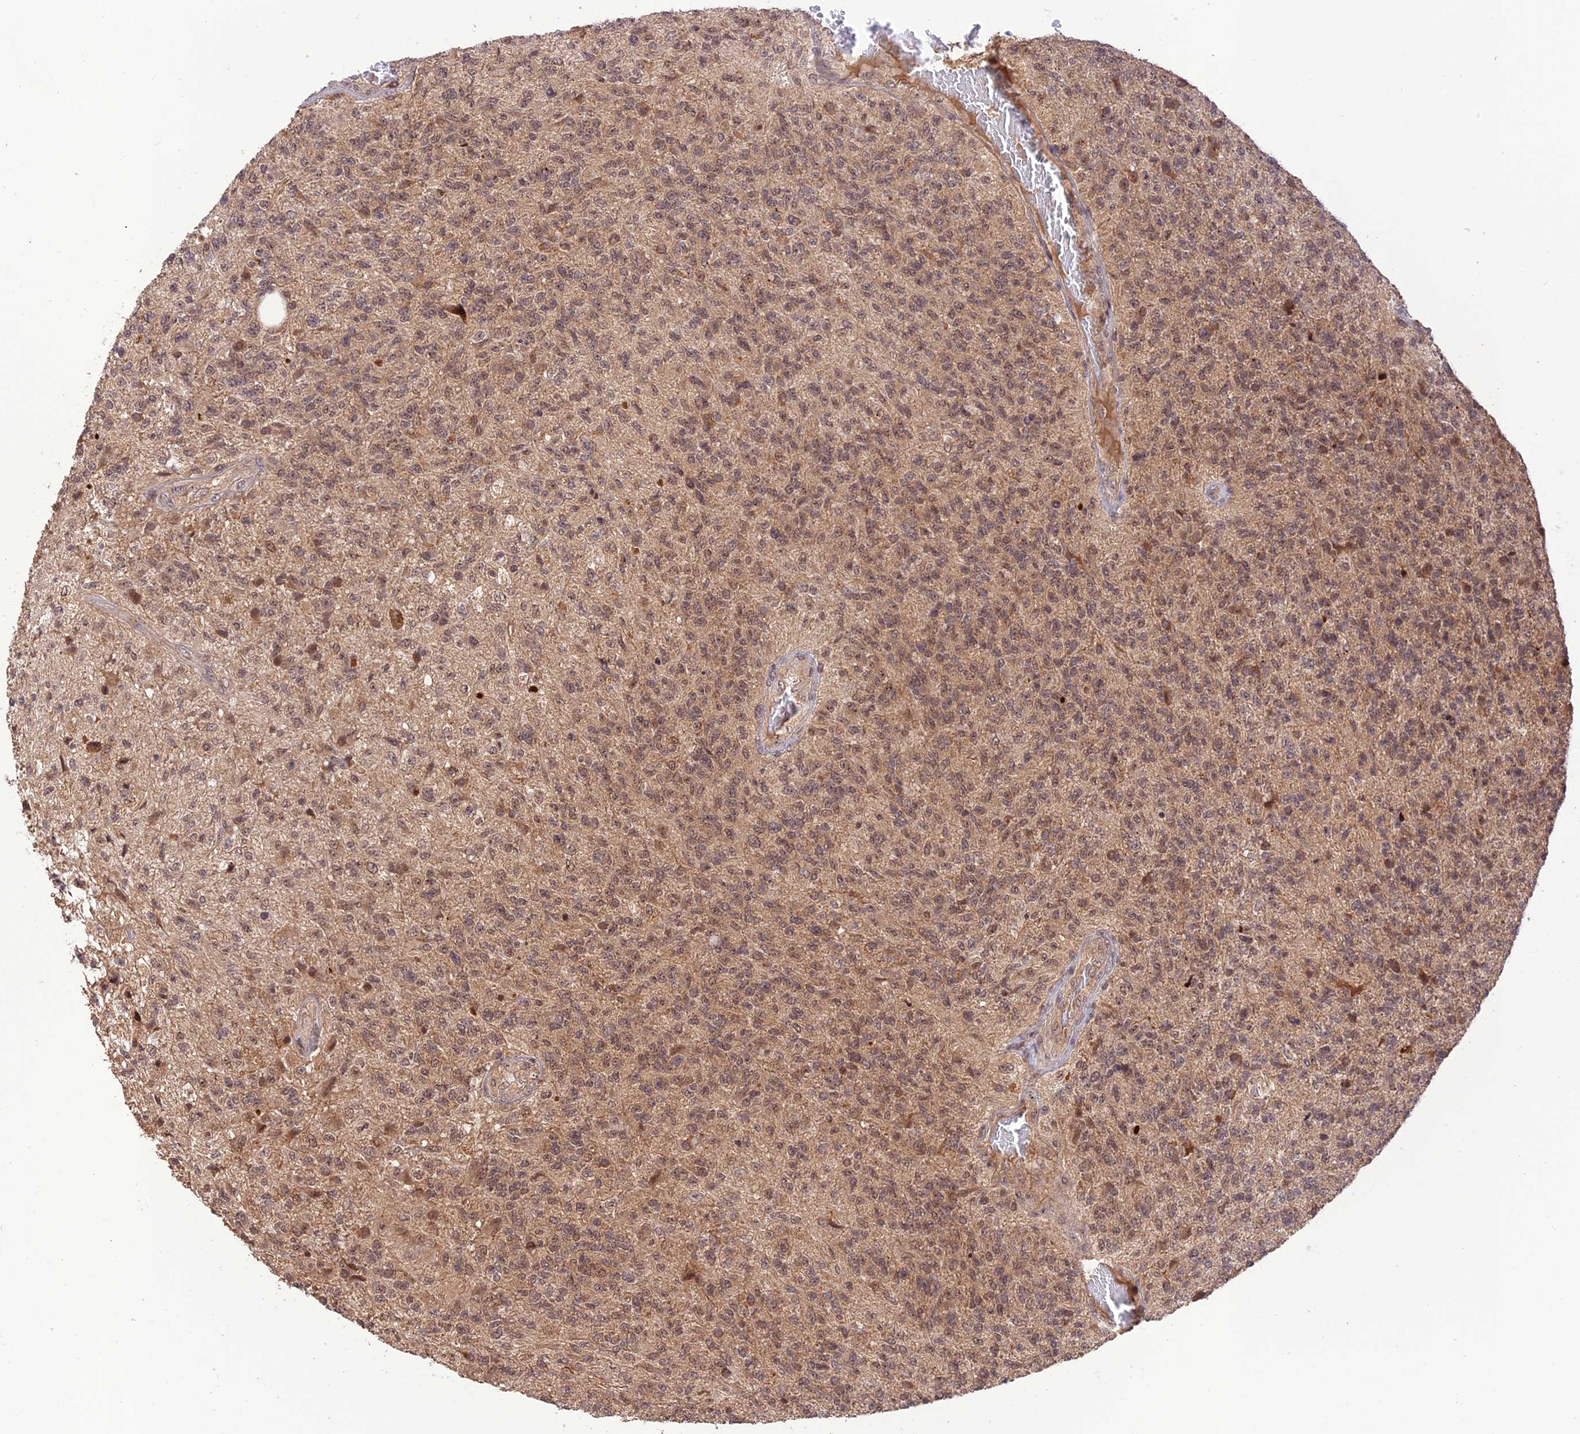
{"staining": {"intensity": "weak", "quantity": ">75%", "location": "cytoplasmic/membranous,nuclear"}, "tissue": "glioma", "cell_type": "Tumor cells", "image_type": "cancer", "snomed": [{"axis": "morphology", "description": "Glioma, malignant, High grade"}, {"axis": "topography", "description": "Brain"}], "caption": "This photomicrograph reveals IHC staining of human malignant glioma (high-grade), with low weak cytoplasmic/membranous and nuclear staining in about >75% of tumor cells.", "gene": "REV1", "patient": {"sex": "male", "age": 56}}